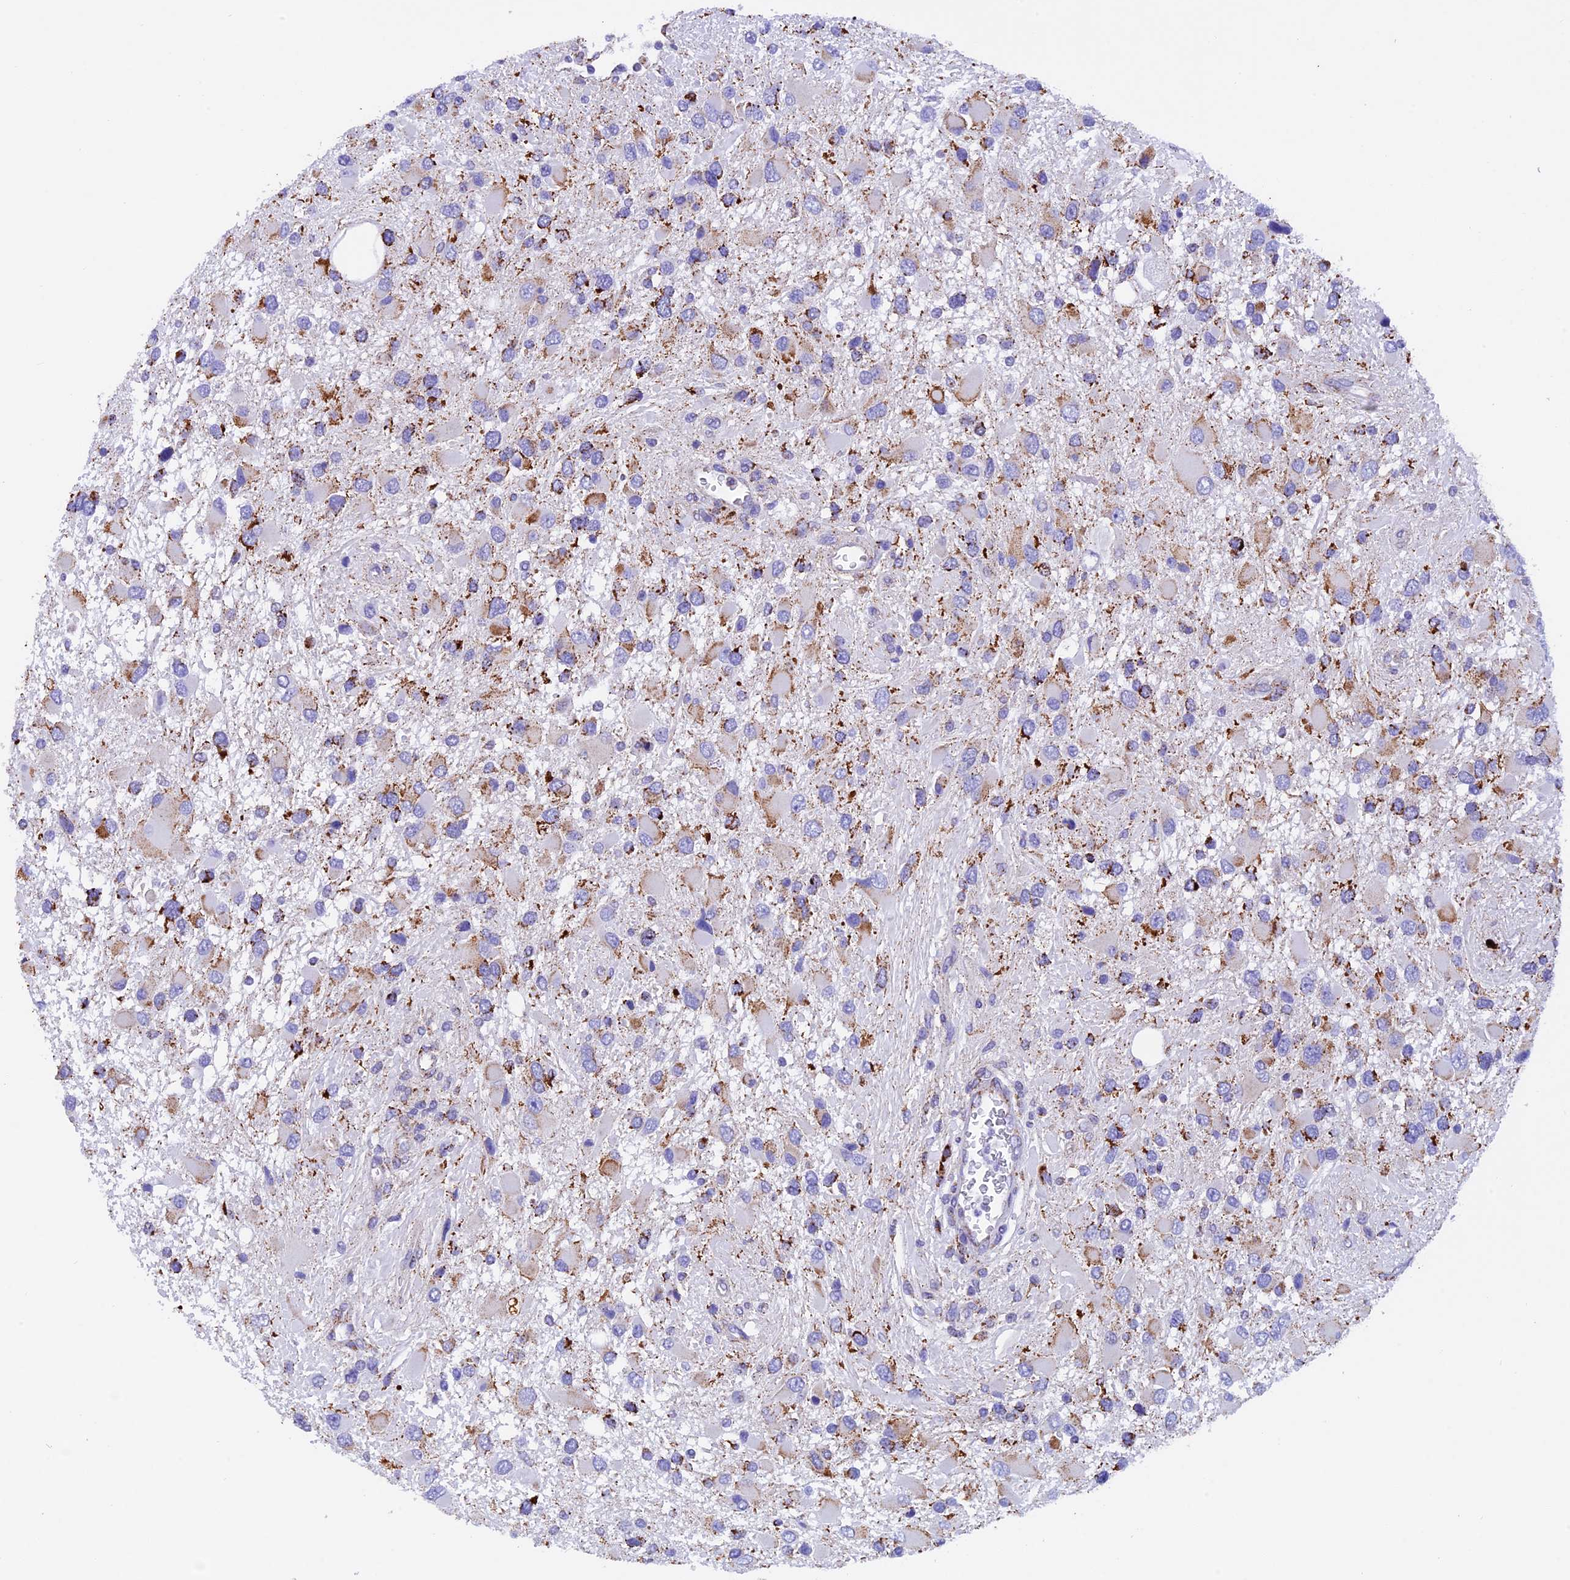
{"staining": {"intensity": "strong", "quantity": "<25%", "location": "cytoplasmic/membranous"}, "tissue": "glioma", "cell_type": "Tumor cells", "image_type": "cancer", "snomed": [{"axis": "morphology", "description": "Glioma, malignant, High grade"}, {"axis": "topography", "description": "Brain"}], "caption": "Malignant high-grade glioma was stained to show a protein in brown. There is medium levels of strong cytoplasmic/membranous staining in about <25% of tumor cells. Ihc stains the protein of interest in brown and the nuclei are stained blue.", "gene": "SLC8B1", "patient": {"sex": "male", "age": 53}}